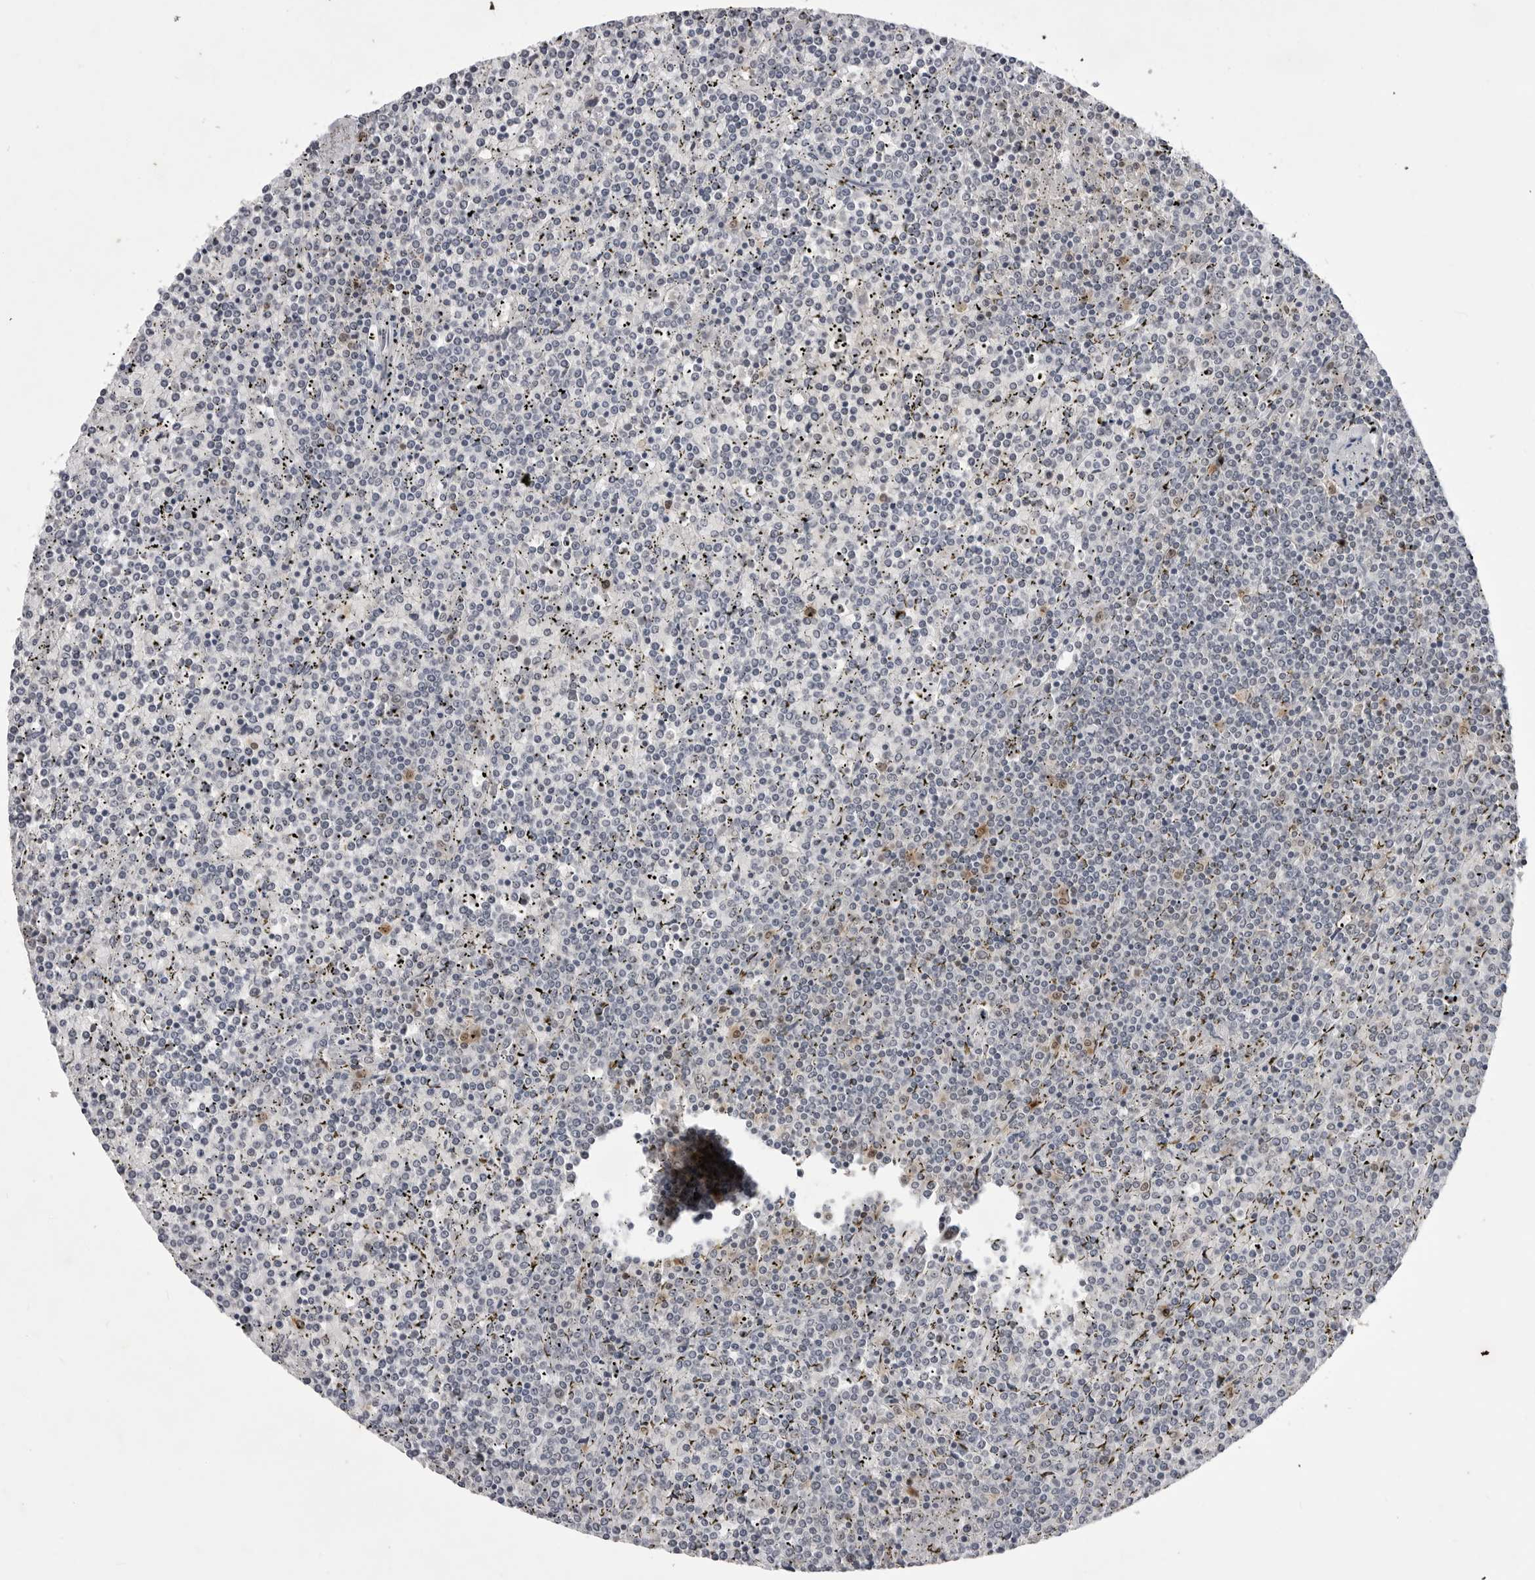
{"staining": {"intensity": "moderate", "quantity": "<25%", "location": "cytoplasmic/membranous"}, "tissue": "lymphoma", "cell_type": "Tumor cells", "image_type": "cancer", "snomed": [{"axis": "morphology", "description": "Malignant lymphoma, non-Hodgkin's type, Low grade"}, {"axis": "topography", "description": "Spleen"}], "caption": "Immunohistochemistry (IHC) (DAB) staining of human lymphoma reveals moderate cytoplasmic/membranous protein staining in approximately <25% of tumor cells.", "gene": "RRM1", "patient": {"sex": "female", "age": 19}}